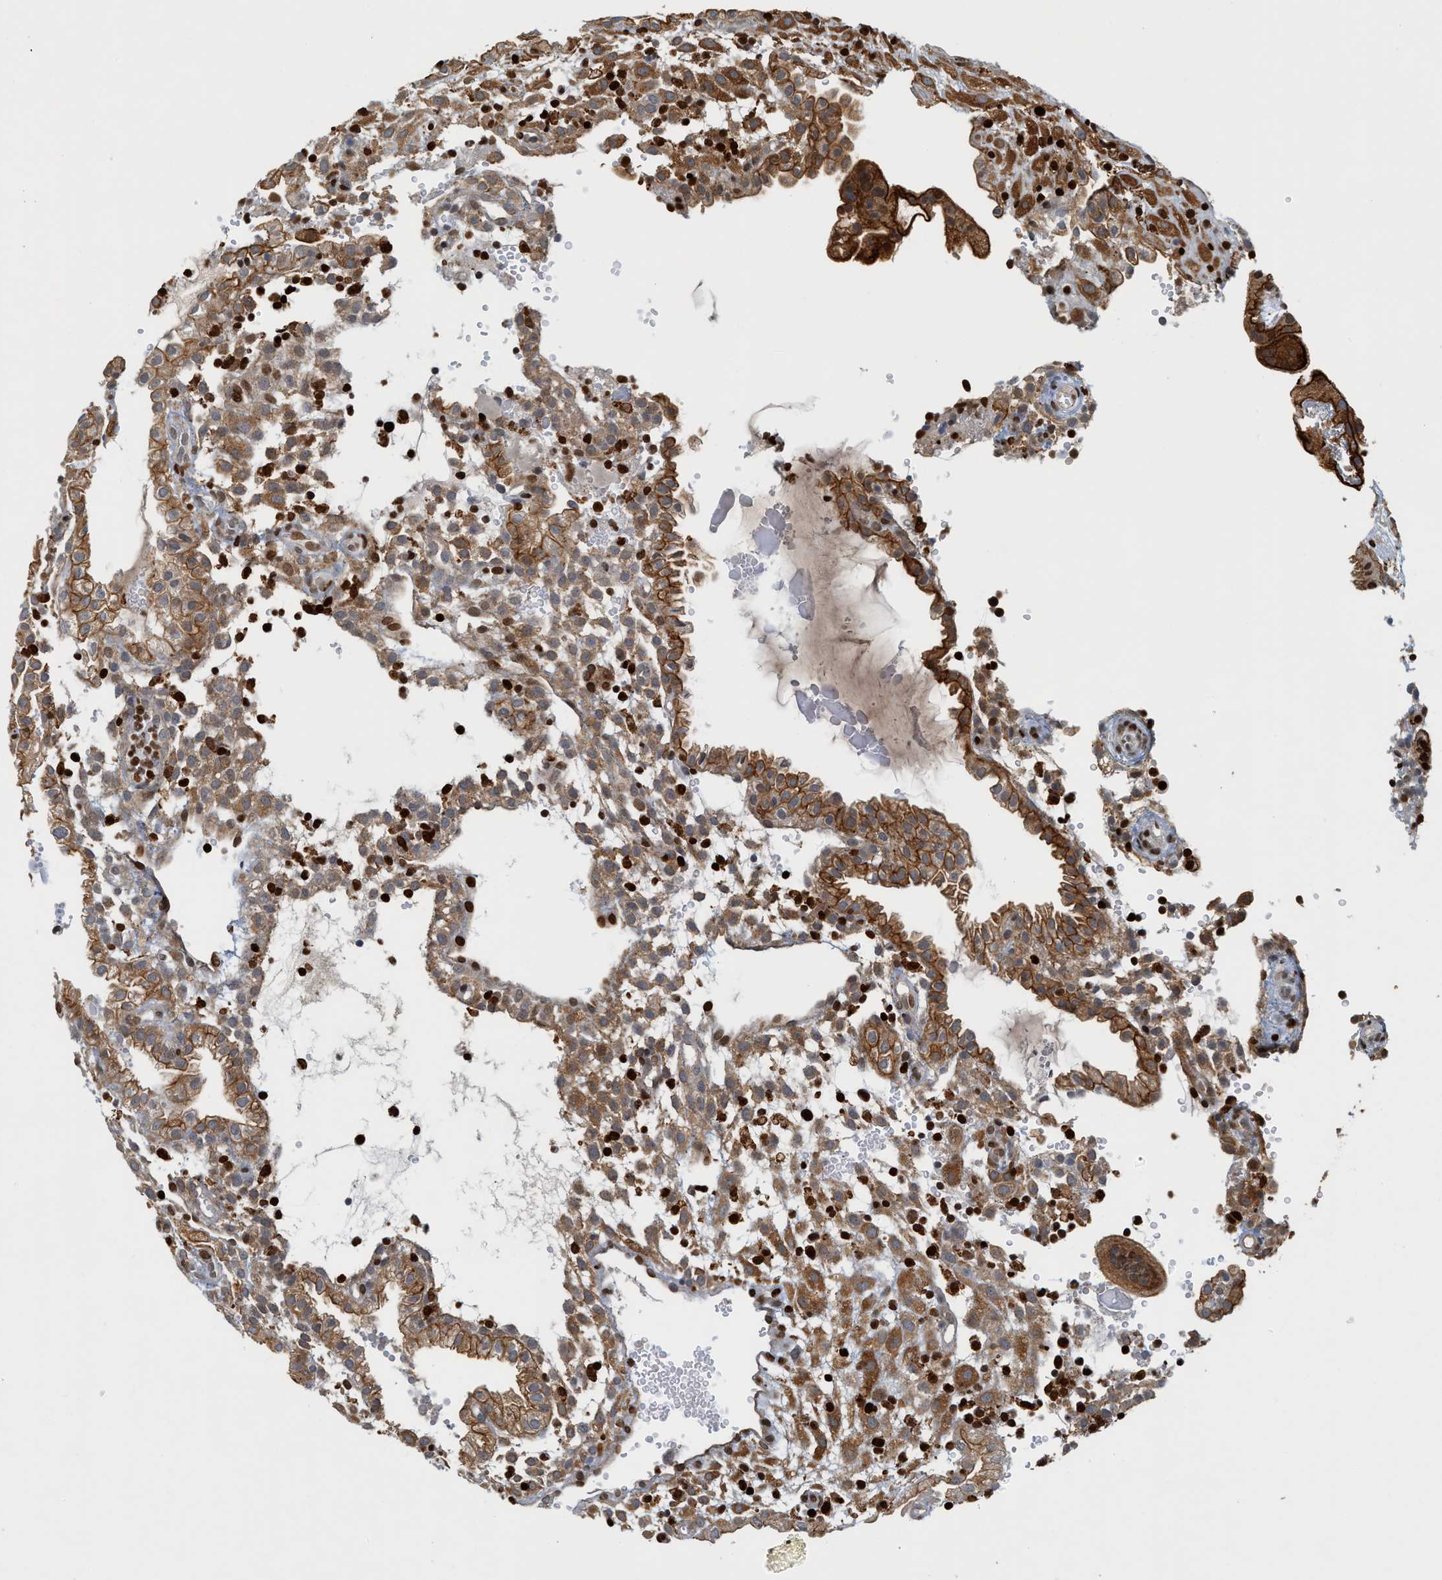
{"staining": {"intensity": "strong", "quantity": ">75%", "location": "cytoplasmic/membranous"}, "tissue": "placenta", "cell_type": "Decidual cells", "image_type": "normal", "snomed": [{"axis": "morphology", "description": "Normal tissue, NOS"}, {"axis": "topography", "description": "Placenta"}], "caption": "Human placenta stained for a protein (brown) shows strong cytoplasmic/membranous positive staining in about >75% of decidual cells.", "gene": "SH3D19", "patient": {"sex": "female", "age": 18}}